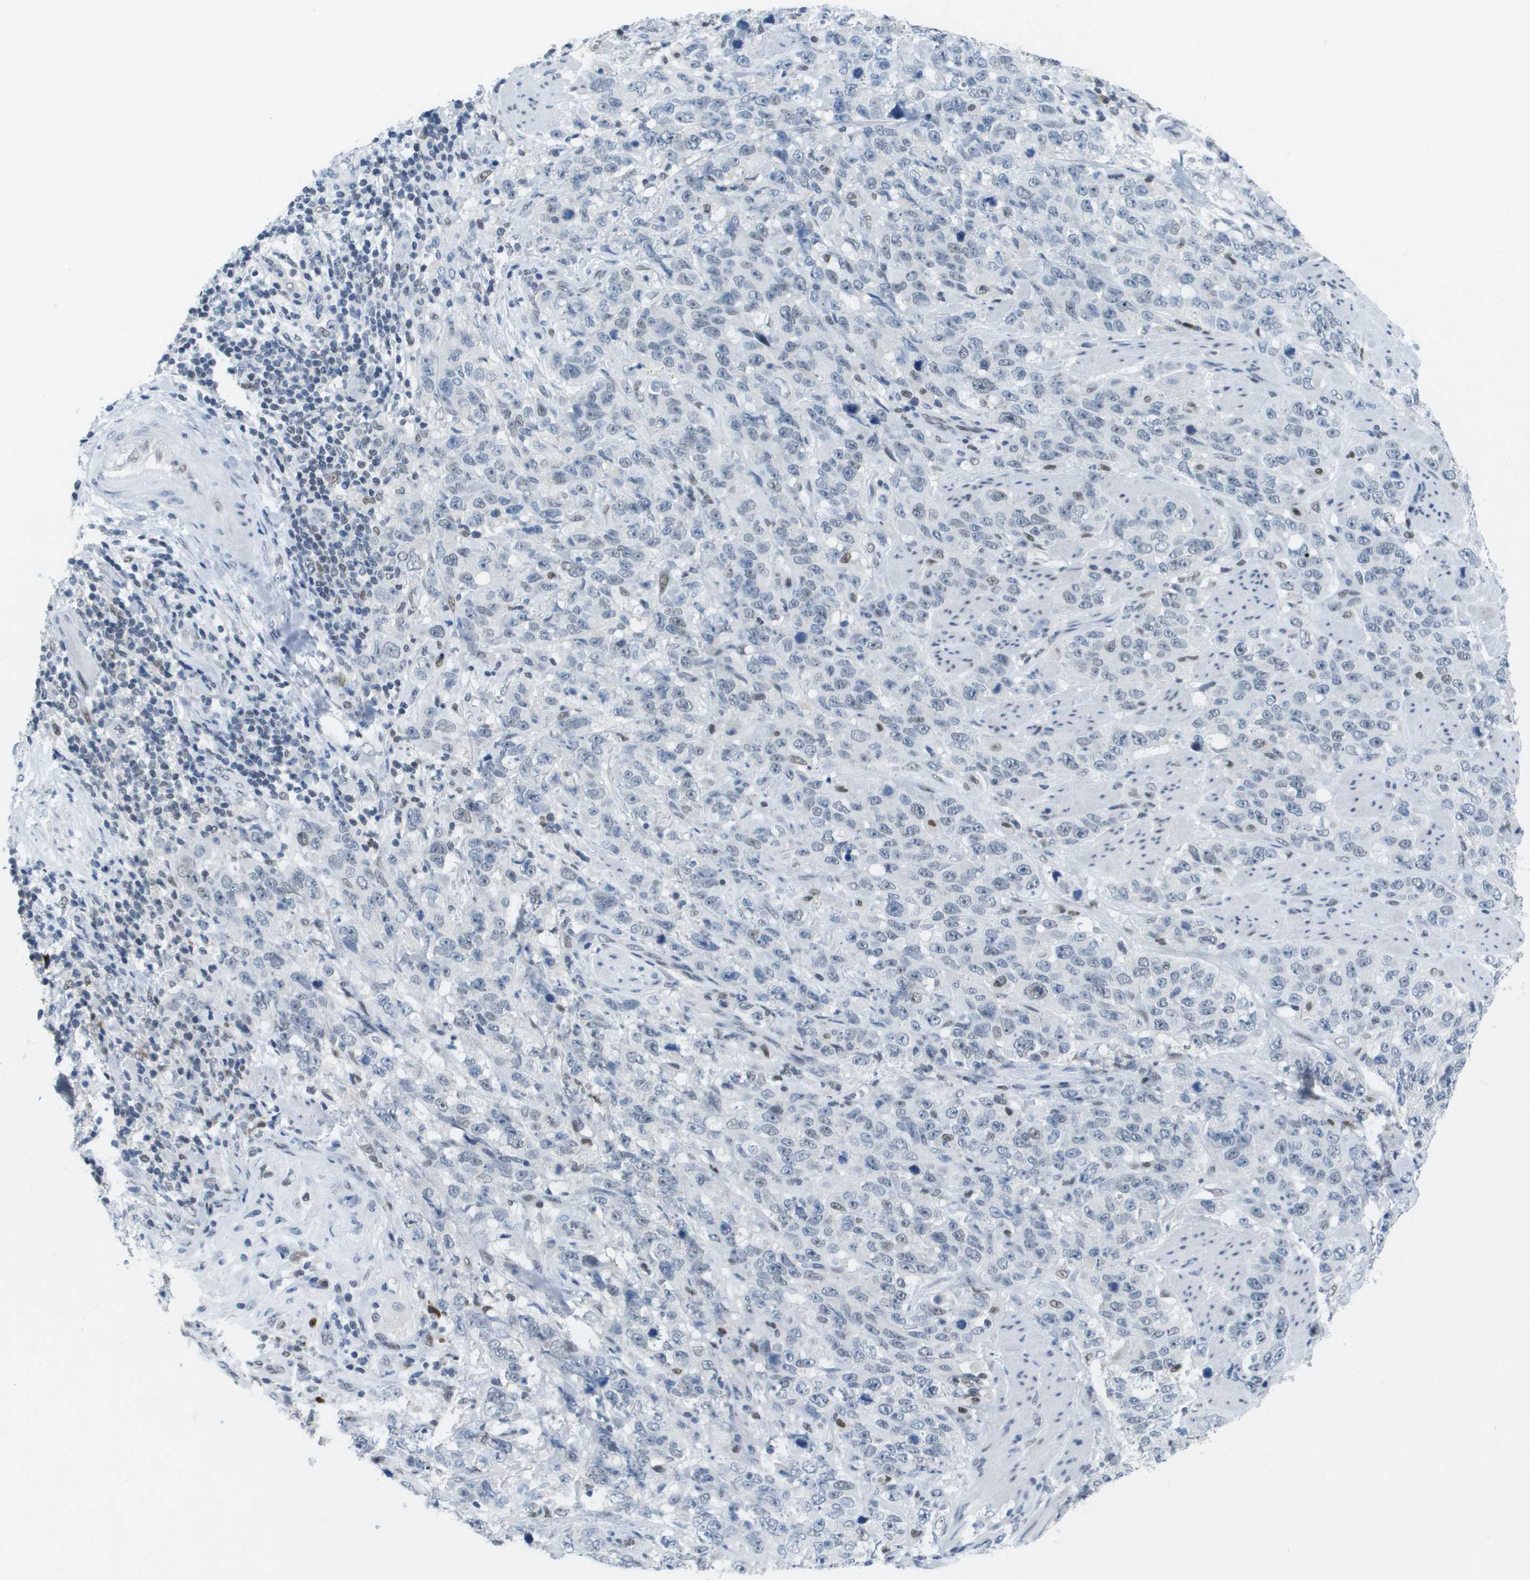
{"staining": {"intensity": "weak", "quantity": "<25%", "location": "nuclear"}, "tissue": "stomach cancer", "cell_type": "Tumor cells", "image_type": "cancer", "snomed": [{"axis": "morphology", "description": "Adenocarcinoma, NOS"}, {"axis": "topography", "description": "Stomach"}], "caption": "The IHC image has no significant positivity in tumor cells of stomach cancer (adenocarcinoma) tissue. Brightfield microscopy of immunohistochemistry stained with DAB (brown) and hematoxylin (blue), captured at high magnification.", "gene": "TP53RK", "patient": {"sex": "male", "age": 48}}